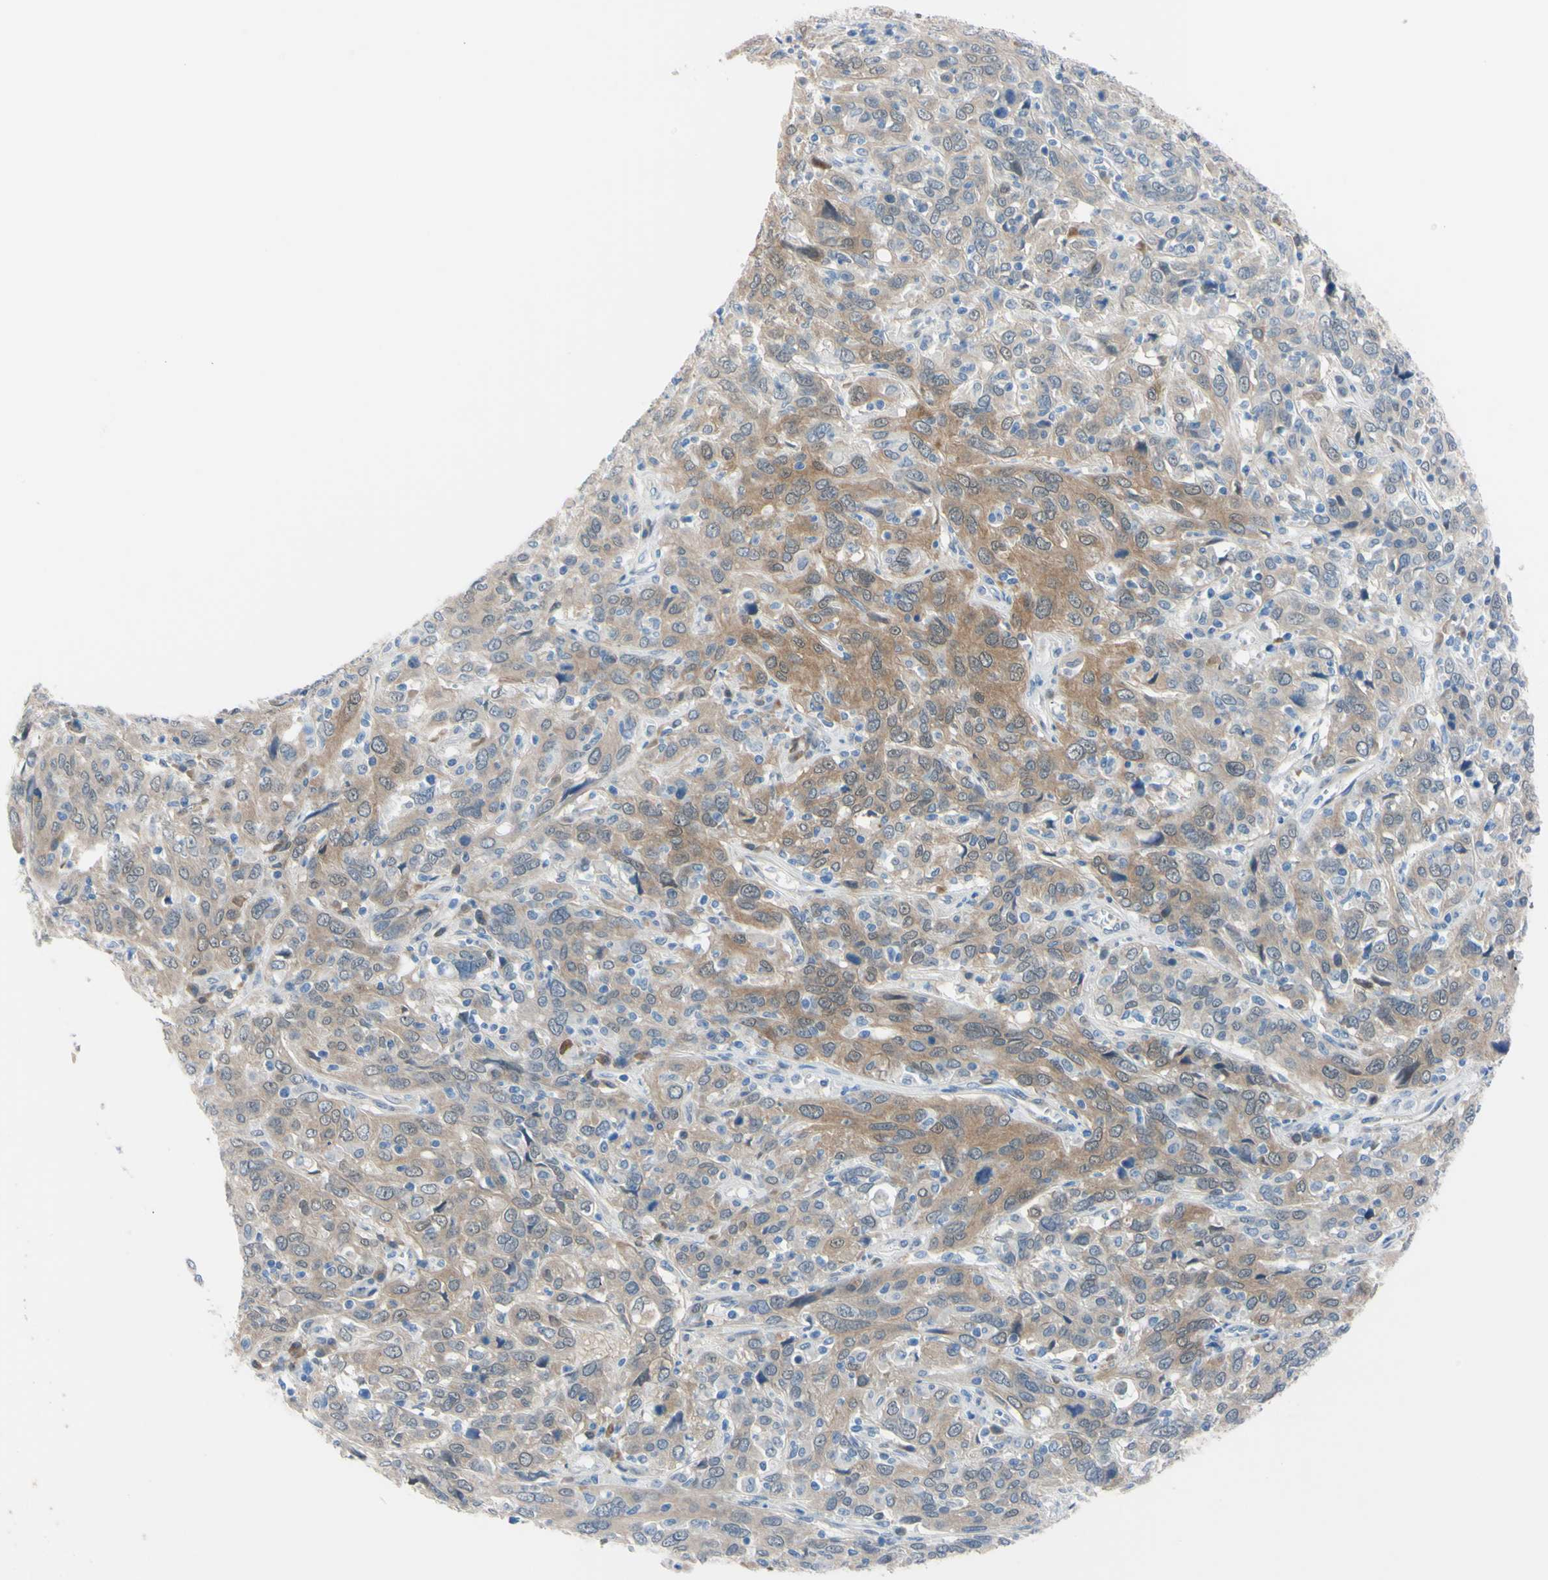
{"staining": {"intensity": "moderate", "quantity": ">75%", "location": "cytoplasmic/membranous"}, "tissue": "cervical cancer", "cell_type": "Tumor cells", "image_type": "cancer", "snomed": [{"axis": "morphology", "description": "Squamous cell carcinoma, NOS"}, {"axis": "topography", "description": "Cervix"}], "caption": "Immunohistochemical staining of human cervical squamous cell carcinoma reveals medium levels of moderate cytoplasmic/membranous protein positivity in about >75% of tumor cells. (DAB = brown stain, brightfield microscopy at high magnification).", "gene": "NOL3", "patient": {"sex": "female", "age": 46}}